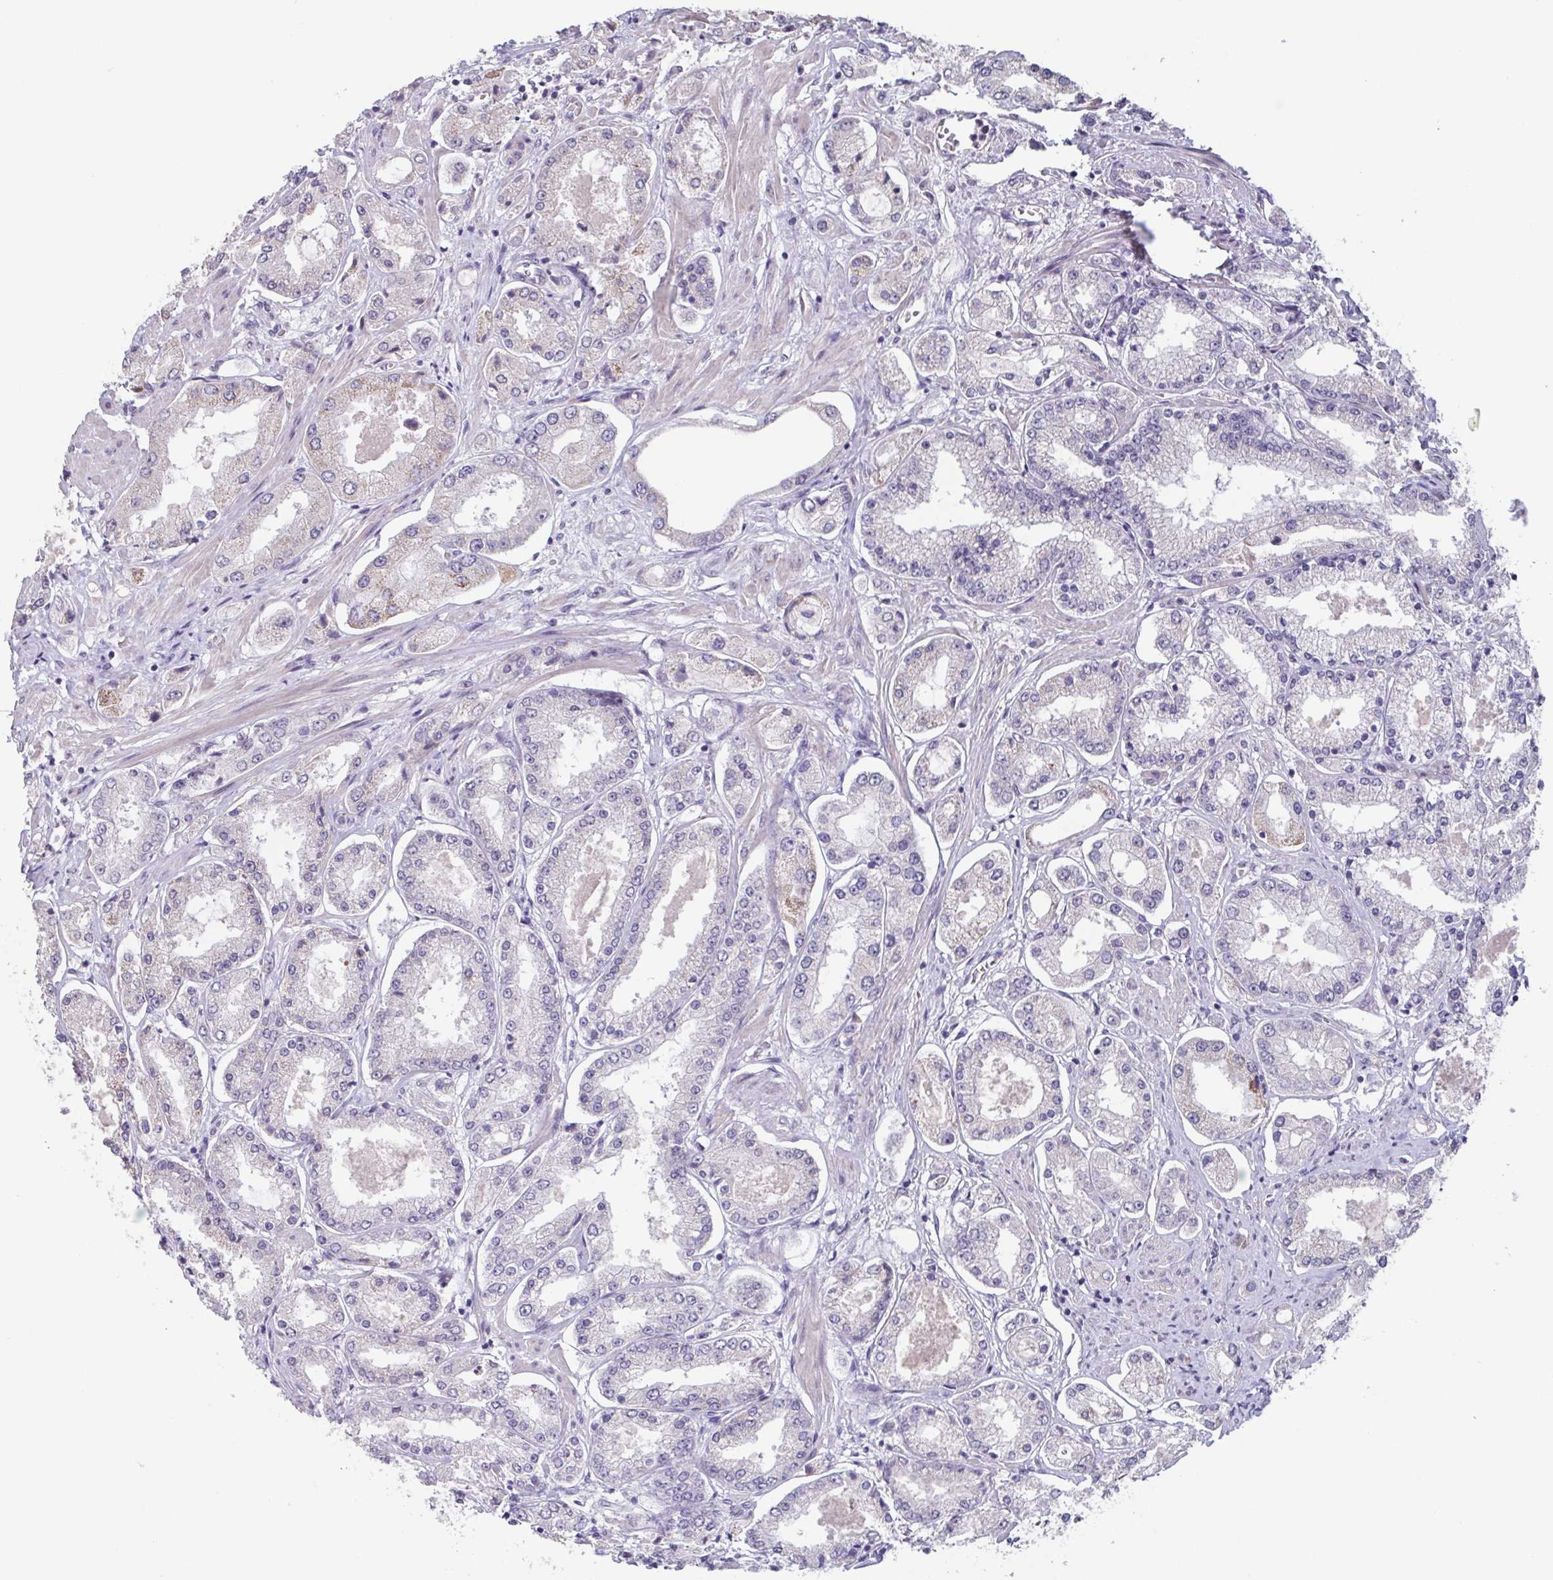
{"staining": {"intensity": "negative", "quantity": "none", "location": "none"}, "tissue": "prostate cancer", "cell_type": "Tumor cells", "image_type": "cancer", "snomed": [{"axis": "morphology", "description": "Adenocarcinoma, High grade"}, {"axis": "topography", "description": "Prostate"}], "caption": "Immunohistochemistry (IHC) photomicrograph of prostate adenocarcinoma (high-grade) stained for a protein (brown), which exhibits no positivity in tumor cells.", "gene": "GHRL", "patient": {"sex": "male", "age": 69}}